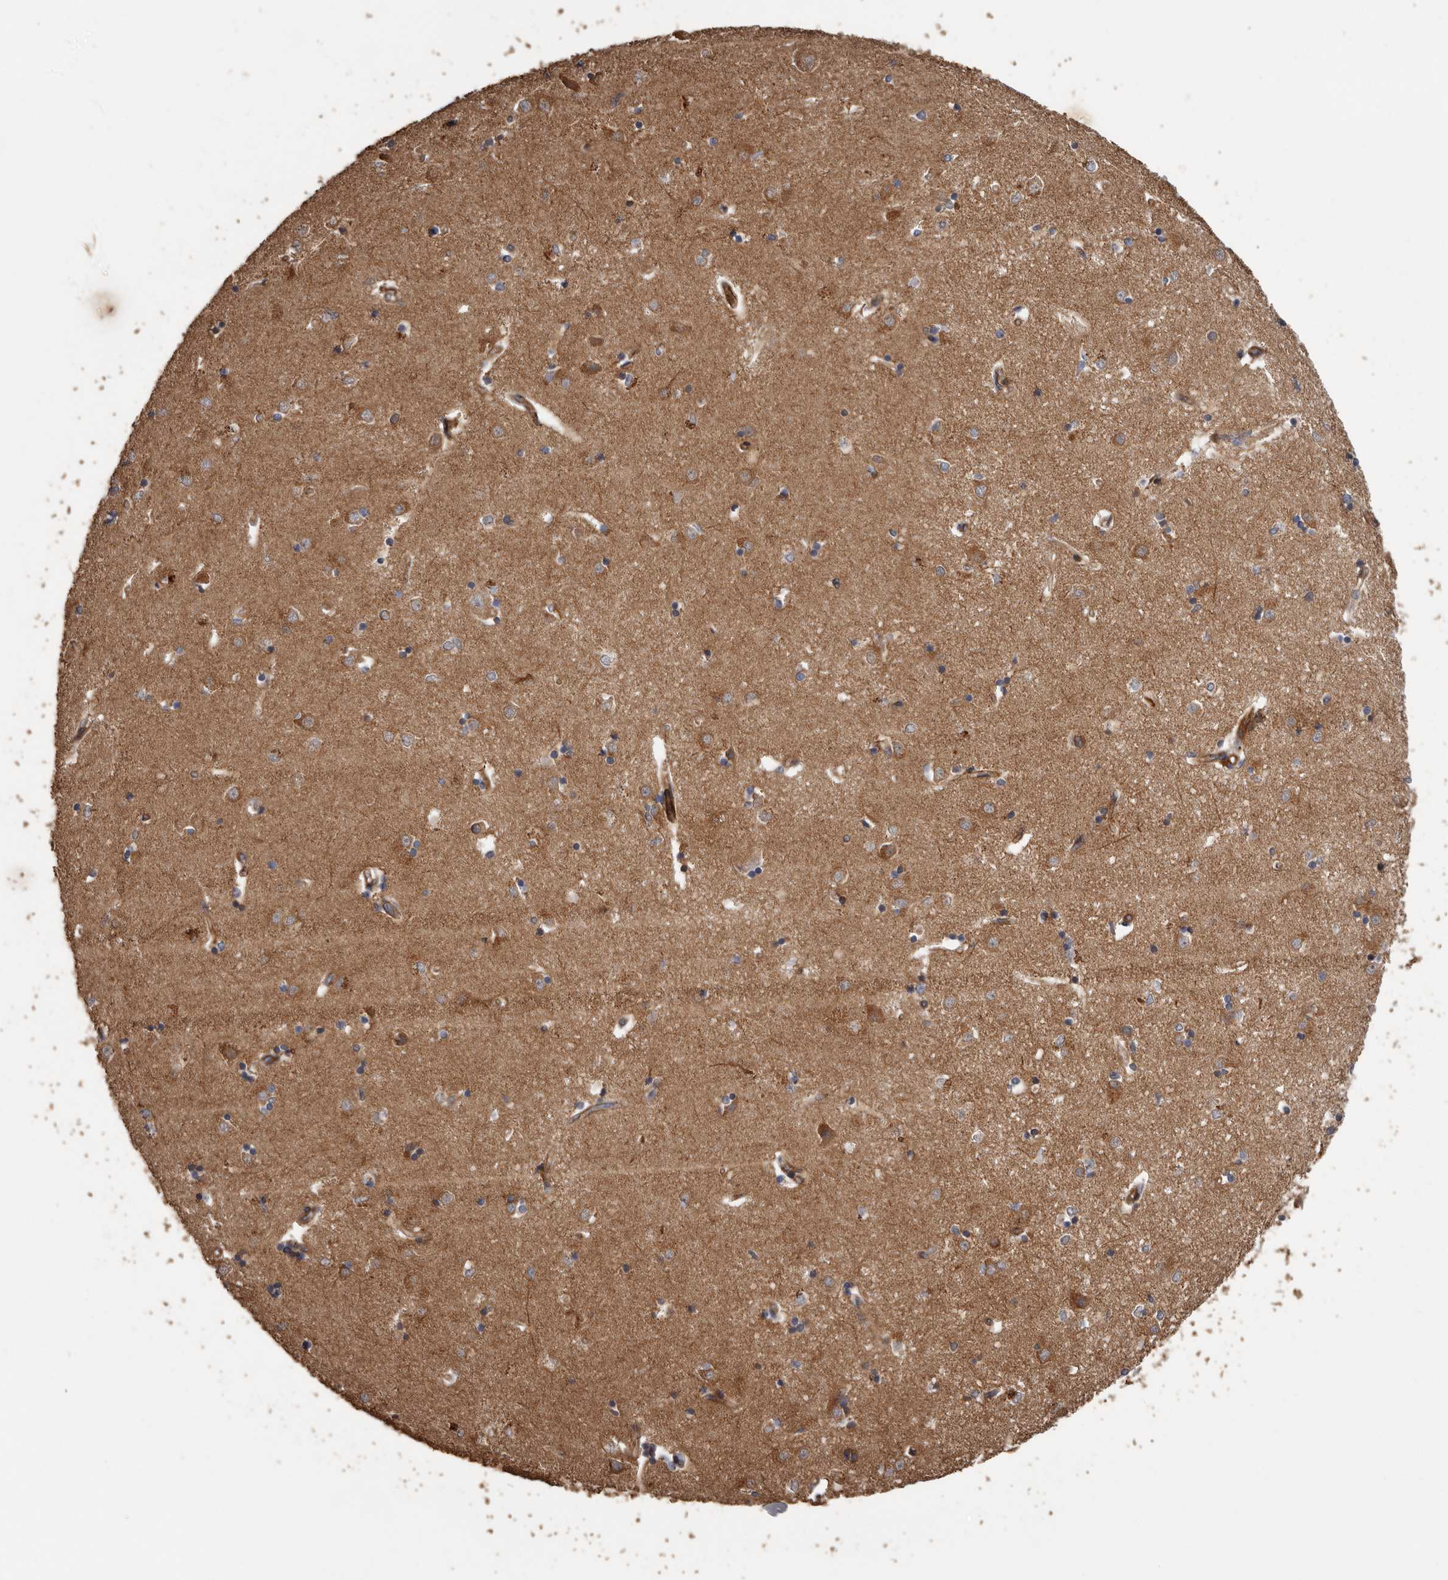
{"staining": {"intensity": "negative", "quantity": "none", "location": "none"}, "tissue": "caudate", "cell_type": "Glial cells", "image_type": "normal", "snomed": [{"axis": "morphology", "description": "Normal tissue, NOS"}, {"axis": "topography", "description": "Lateral ventricle wall"}], "caption": "This is a histopathology image of IHC staining of normal caudate, which shows no positivity in glial cells. Brightfield microscopy of immunohistochemistry (IHC) stained with DAB (brown) and hematoxylin (blue), captured at high magnification.", "gene": "ARHGEF5", "patient": {"sex": "male", "age": 45}}